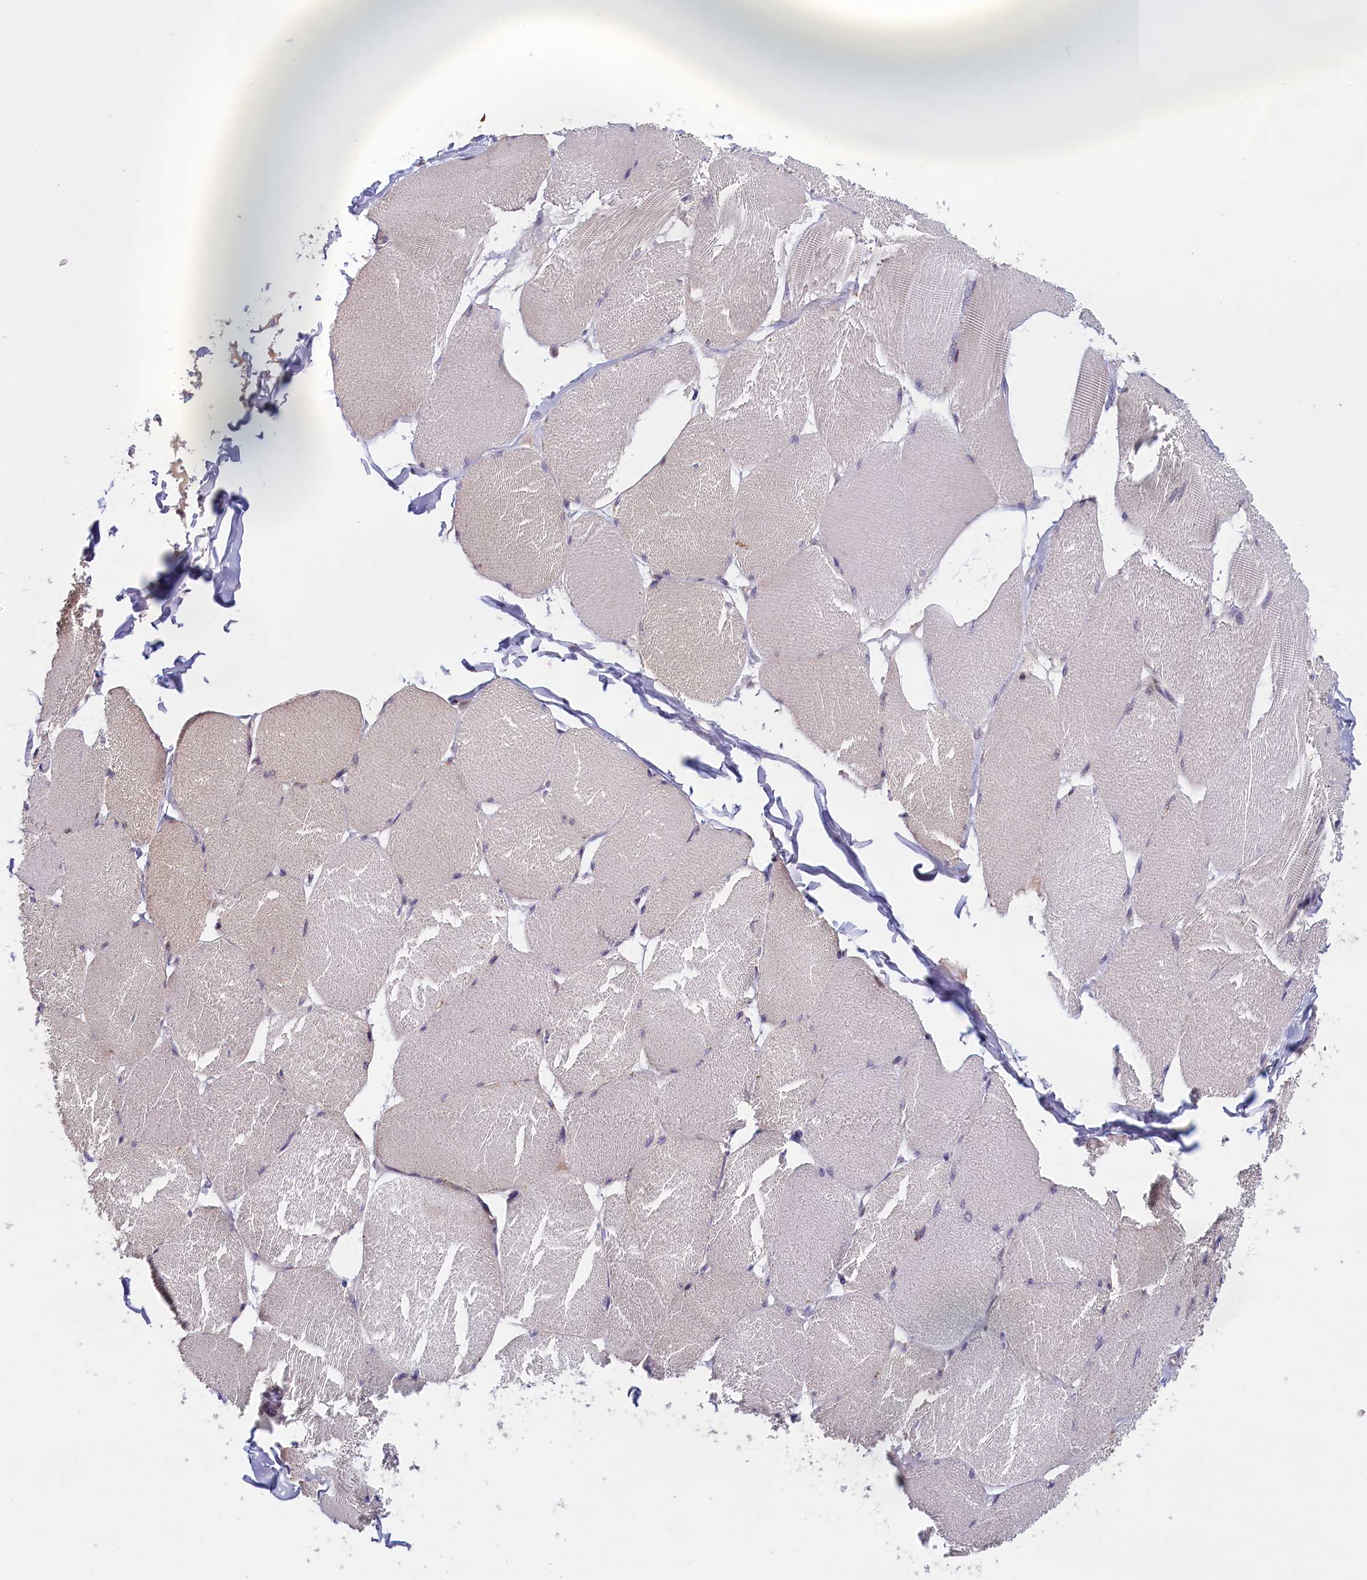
{"staining": {"intensity": "negative", "quantity": "none", "location": "none"}, "tissue": "skeletal muscle", "cell_type": "Myocytes", "image_type": "normal", "snomed": [{"axis": "morphology", "description": "Normal tissue, NOS"}, {"axis": "topography", "description": "Skin"}, {"axis": "topography", "description": "Skeletal muscle"}], "caption": "DAB immunohistochemical staining of unremarkable skeletal muscle demonstrates no significant positivity in myocytes. Brightfield microscopy of immunohistochemistry stained with DAB (3,3'-diaminobenzidine) (brown) and hematoxylin (blue), captured at high magnification.", "gene": "IGFALS", "patient": {"sex": "male", "age": 83}}